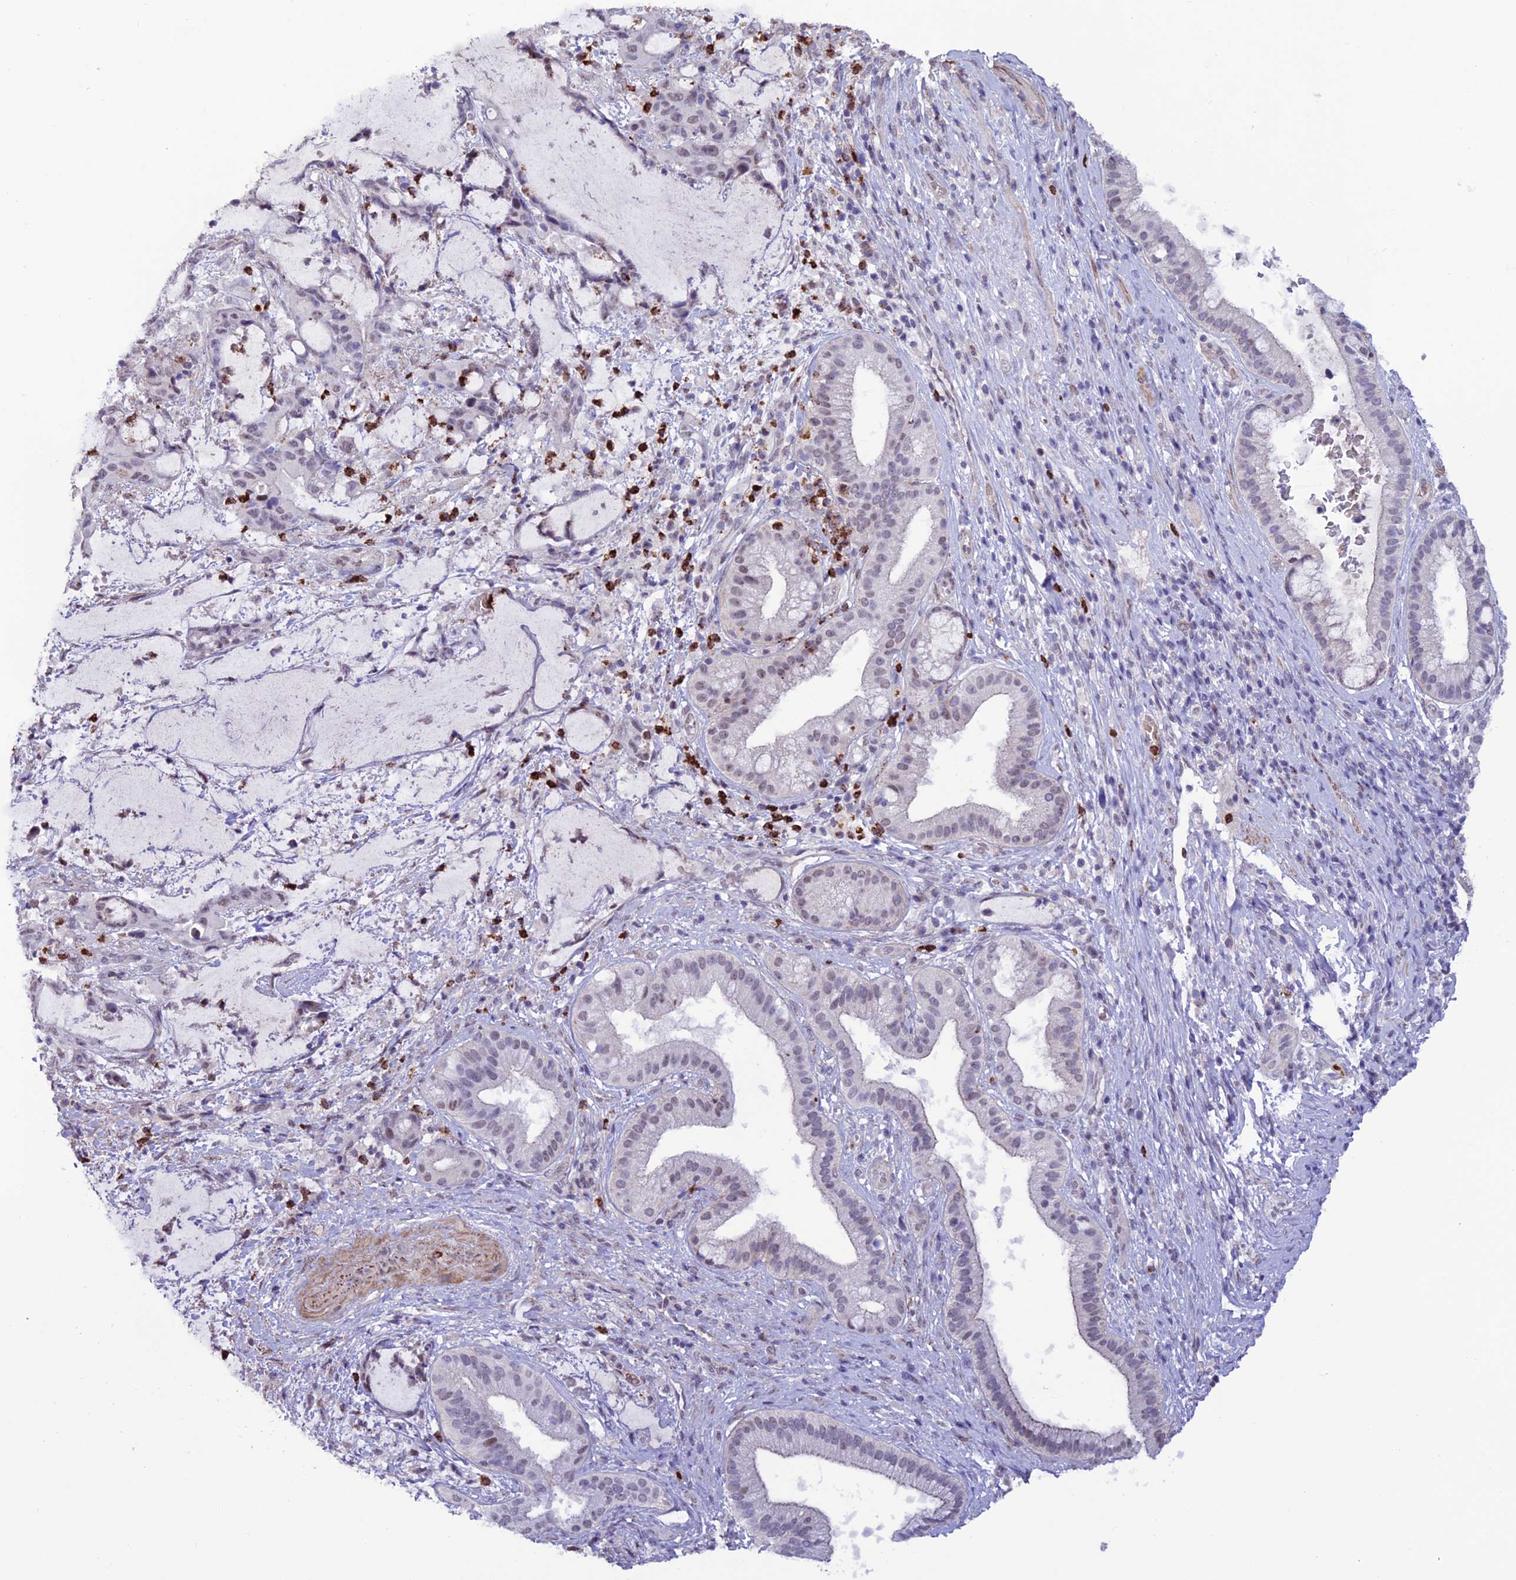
{"staining": {"intensity": "moderate", "quantity": "<25%", "location": "nuclear"}, "tissue": "liver cancer", "cell_type": "Tumor cells", "image_type": "cancer", "snomed": [{"axis": "morphology", "description": "Normal tissue, NOS"}, {"axis": "morphology", "description": "Cholangiocarcinoma"}, {"axis": "topography", "description": "Liver"}, {"axis": "topography", "description": "Peripheral nerve tissue"}], "caption": "About <25% of tumor cells in human liver cancer exhibit moderate nuclear protein staining as visualized by brown immunohistochemical staining.", "gene": "COL6A6", "patient": {"sex": "female", "age": 73}}